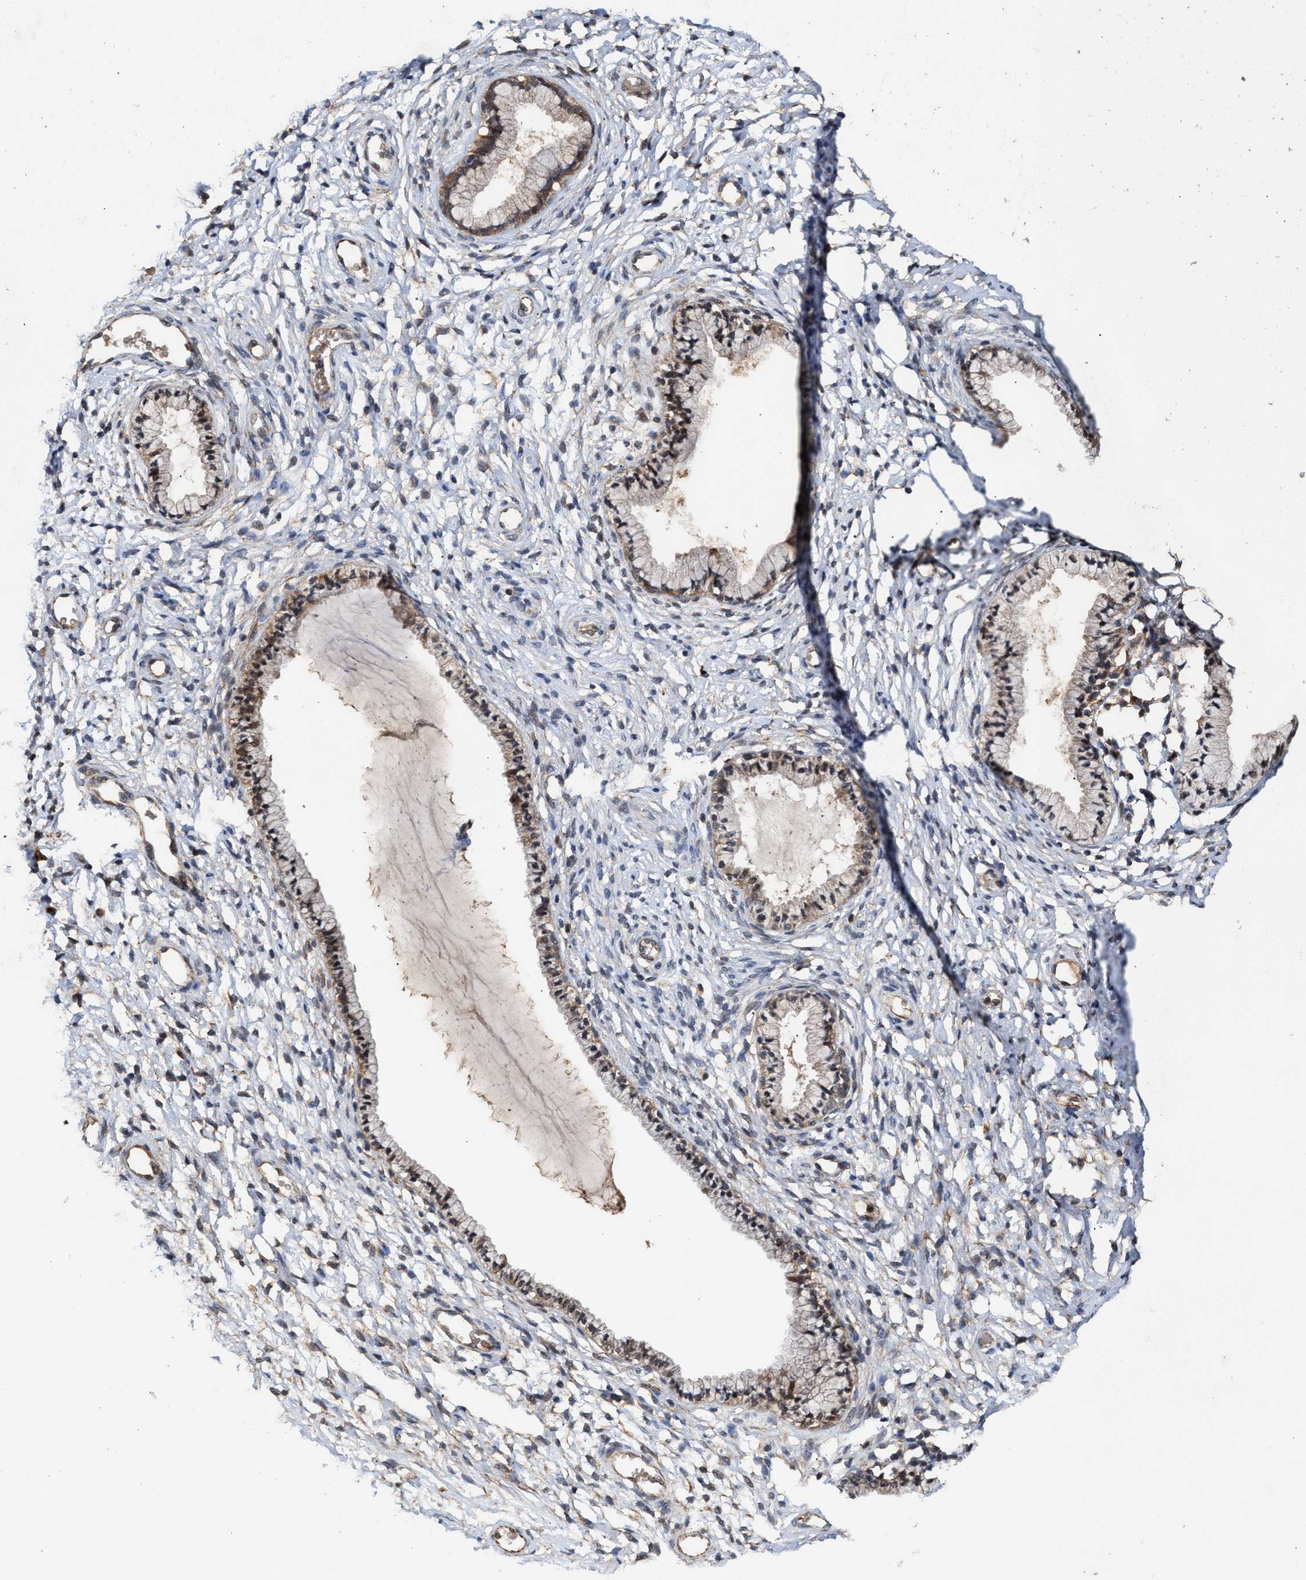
{"staining": {"intensity": "moderate", "quantity": ">75%", "location": "cytoplasmic/membranous"}, "tissue": "cervix", "cell_type": "Glandular cells", "image_type": "normal", "snomed": [{"axis": "morphology", "description": "Normal tissue, NOS"}, {"axis": "topography", "description": "Cervix"}], "caption": "The image shows a brown stain indicating the presence of a protein in the cytoplasmic/membranous of glandular cells in cervix. Ihc stains the protein in brown and the nuclei are stained blue.", "gene": "ZNHIT6", "patient": {"sex": "female", "age": 72}}